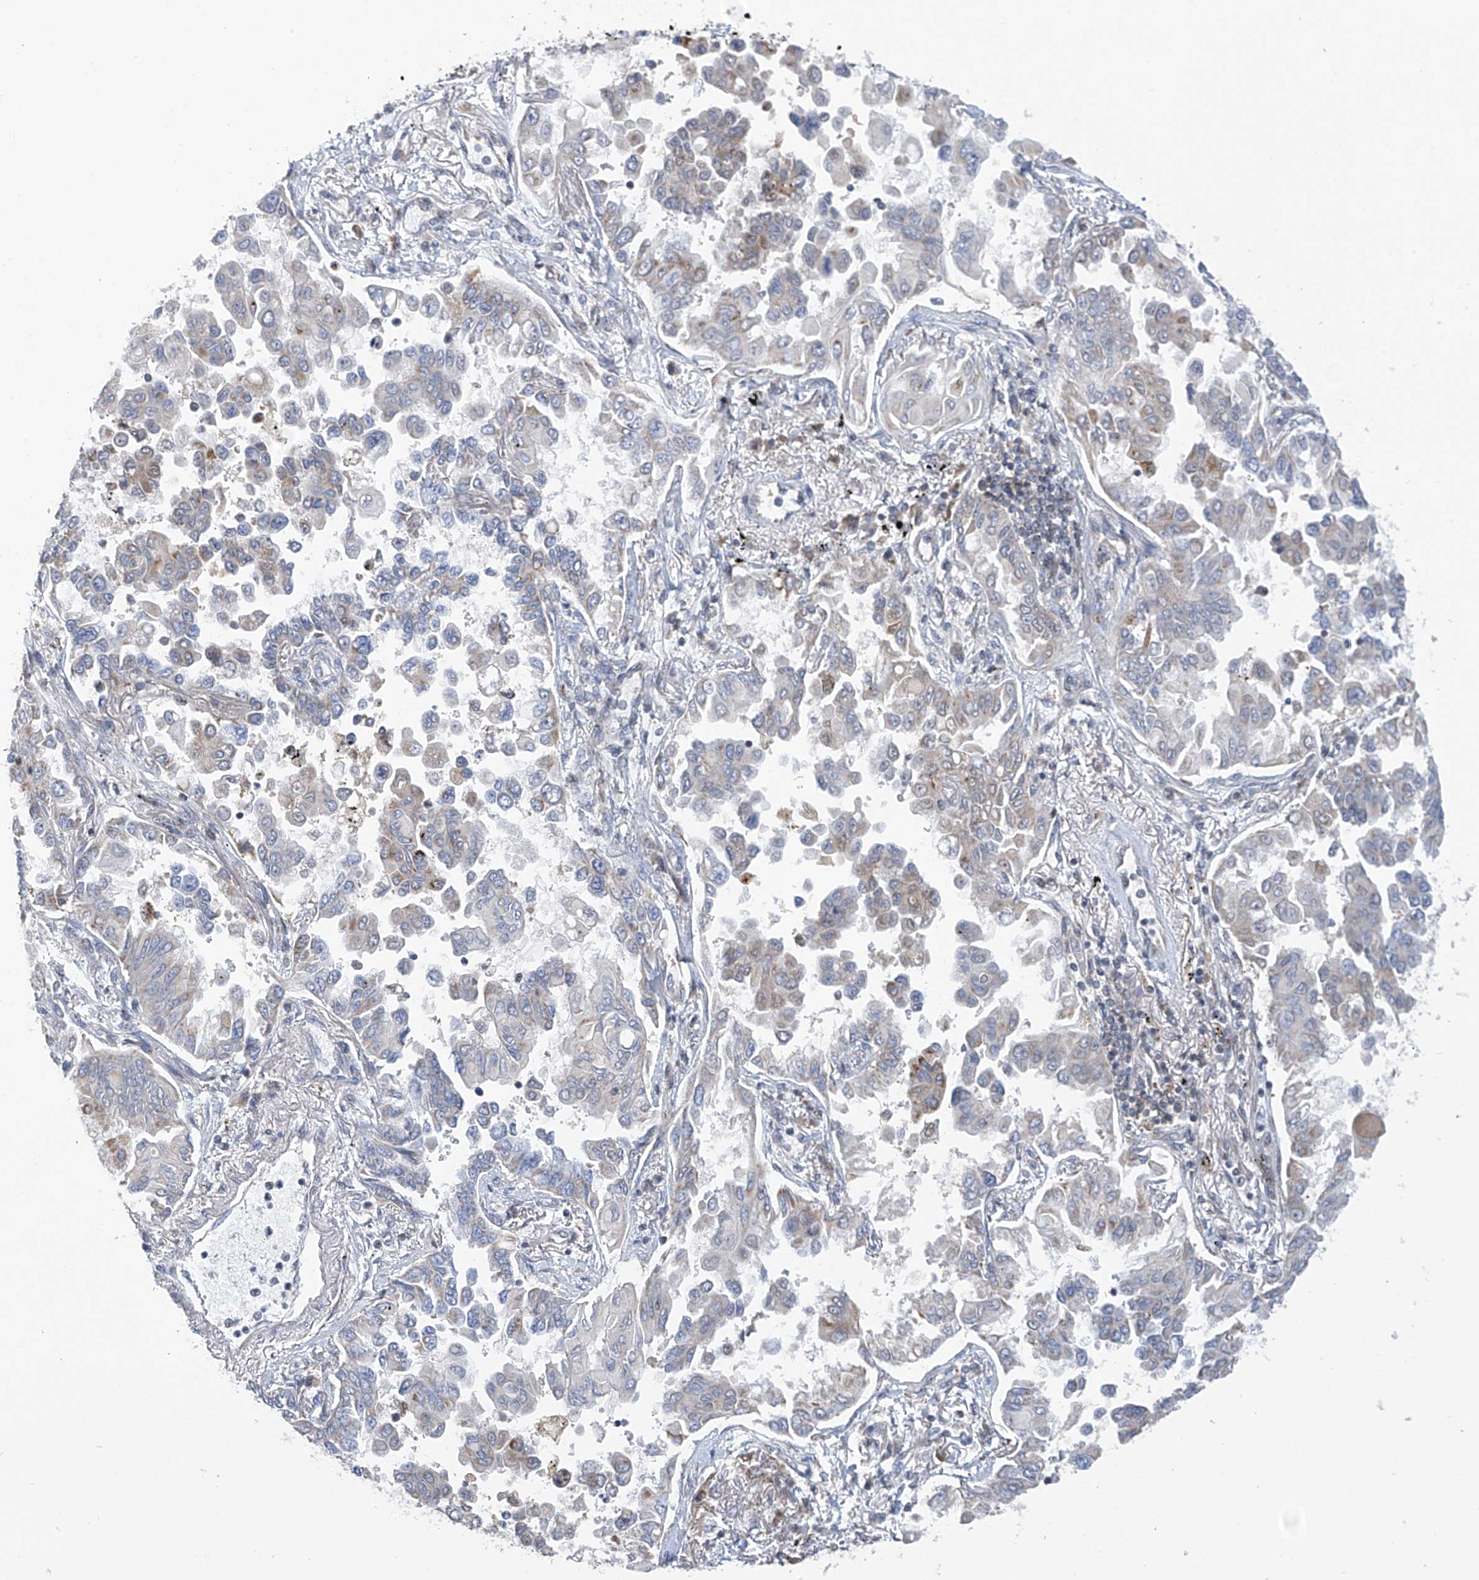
{"staining": {"intensity": "weak", "quantity": "<25%", "location": "cytoplasmic/membranous"}, "tissue": "lung cancer", "cell_type": "Tumor cells", "image_type": "cancer", "snomed": [{"axis": "morphology", "description": "Adenocarcinoma, NOS"}, {"axis": "topography", "description": "Lung"}], "caption": "Tumor cells show no significant positivity in lung cancer.", "gene": "SLCO4A1", "patient": {"sex": "female", "age": 67}}